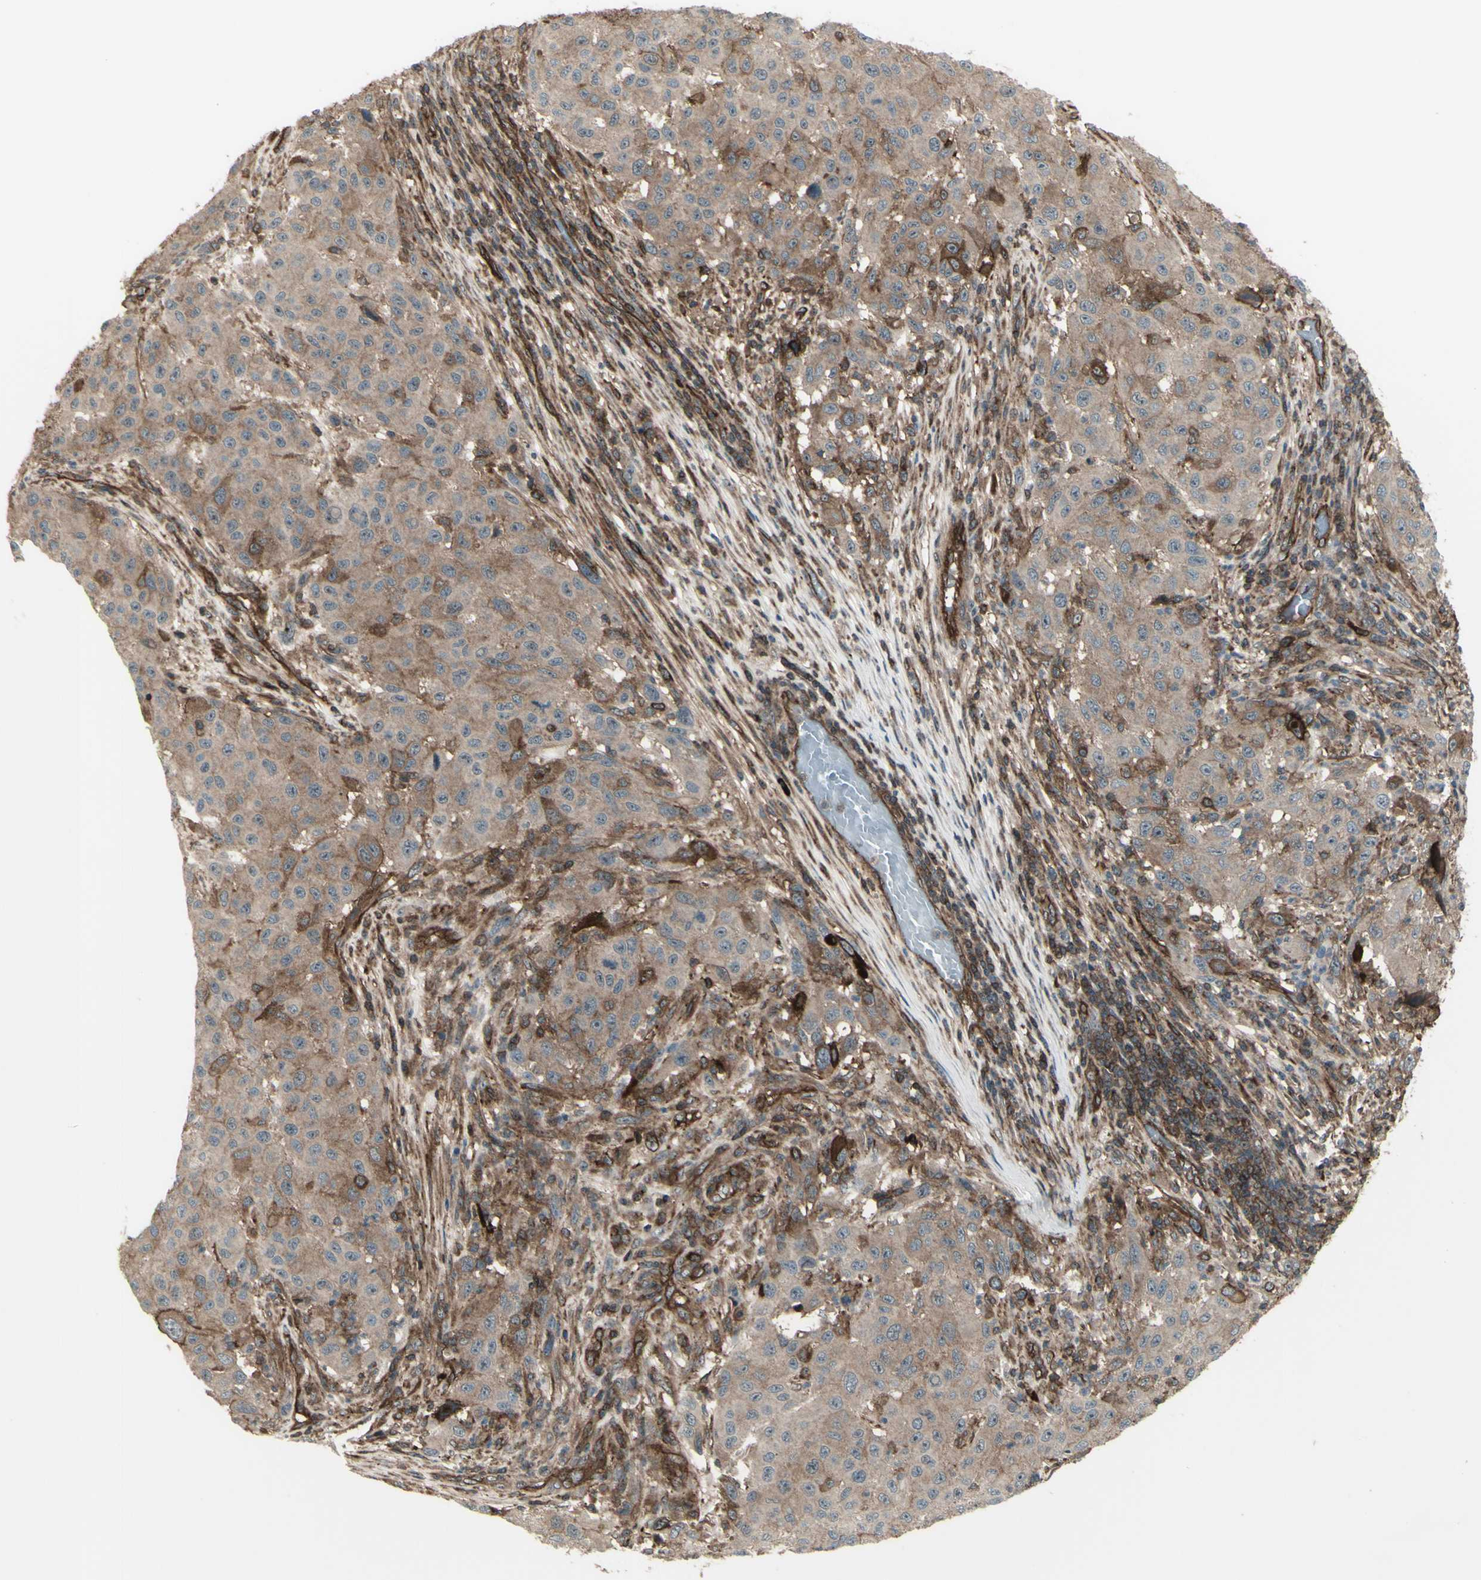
{"staining": {"intensity": "moderate", "quantity": ">75%", "location": "cytoplasmic/membranous"}, "tissue": "melanoma", "cell_type": "Tumor cells", "image_type": "cancer", "snomed": [{"axis": "morphology", "description": "Malignant melanoma, Metastatic site"}, {"axis": "topography", "description": "Lymph node"}], "caption": "This is a micrograph of IHC staining of melanoma, which shows moderate positivity in the cytoplasmic/membranous of tumor cells.", "gene": "FXYD5", "patient": {"sex": "male", "age": 61}}